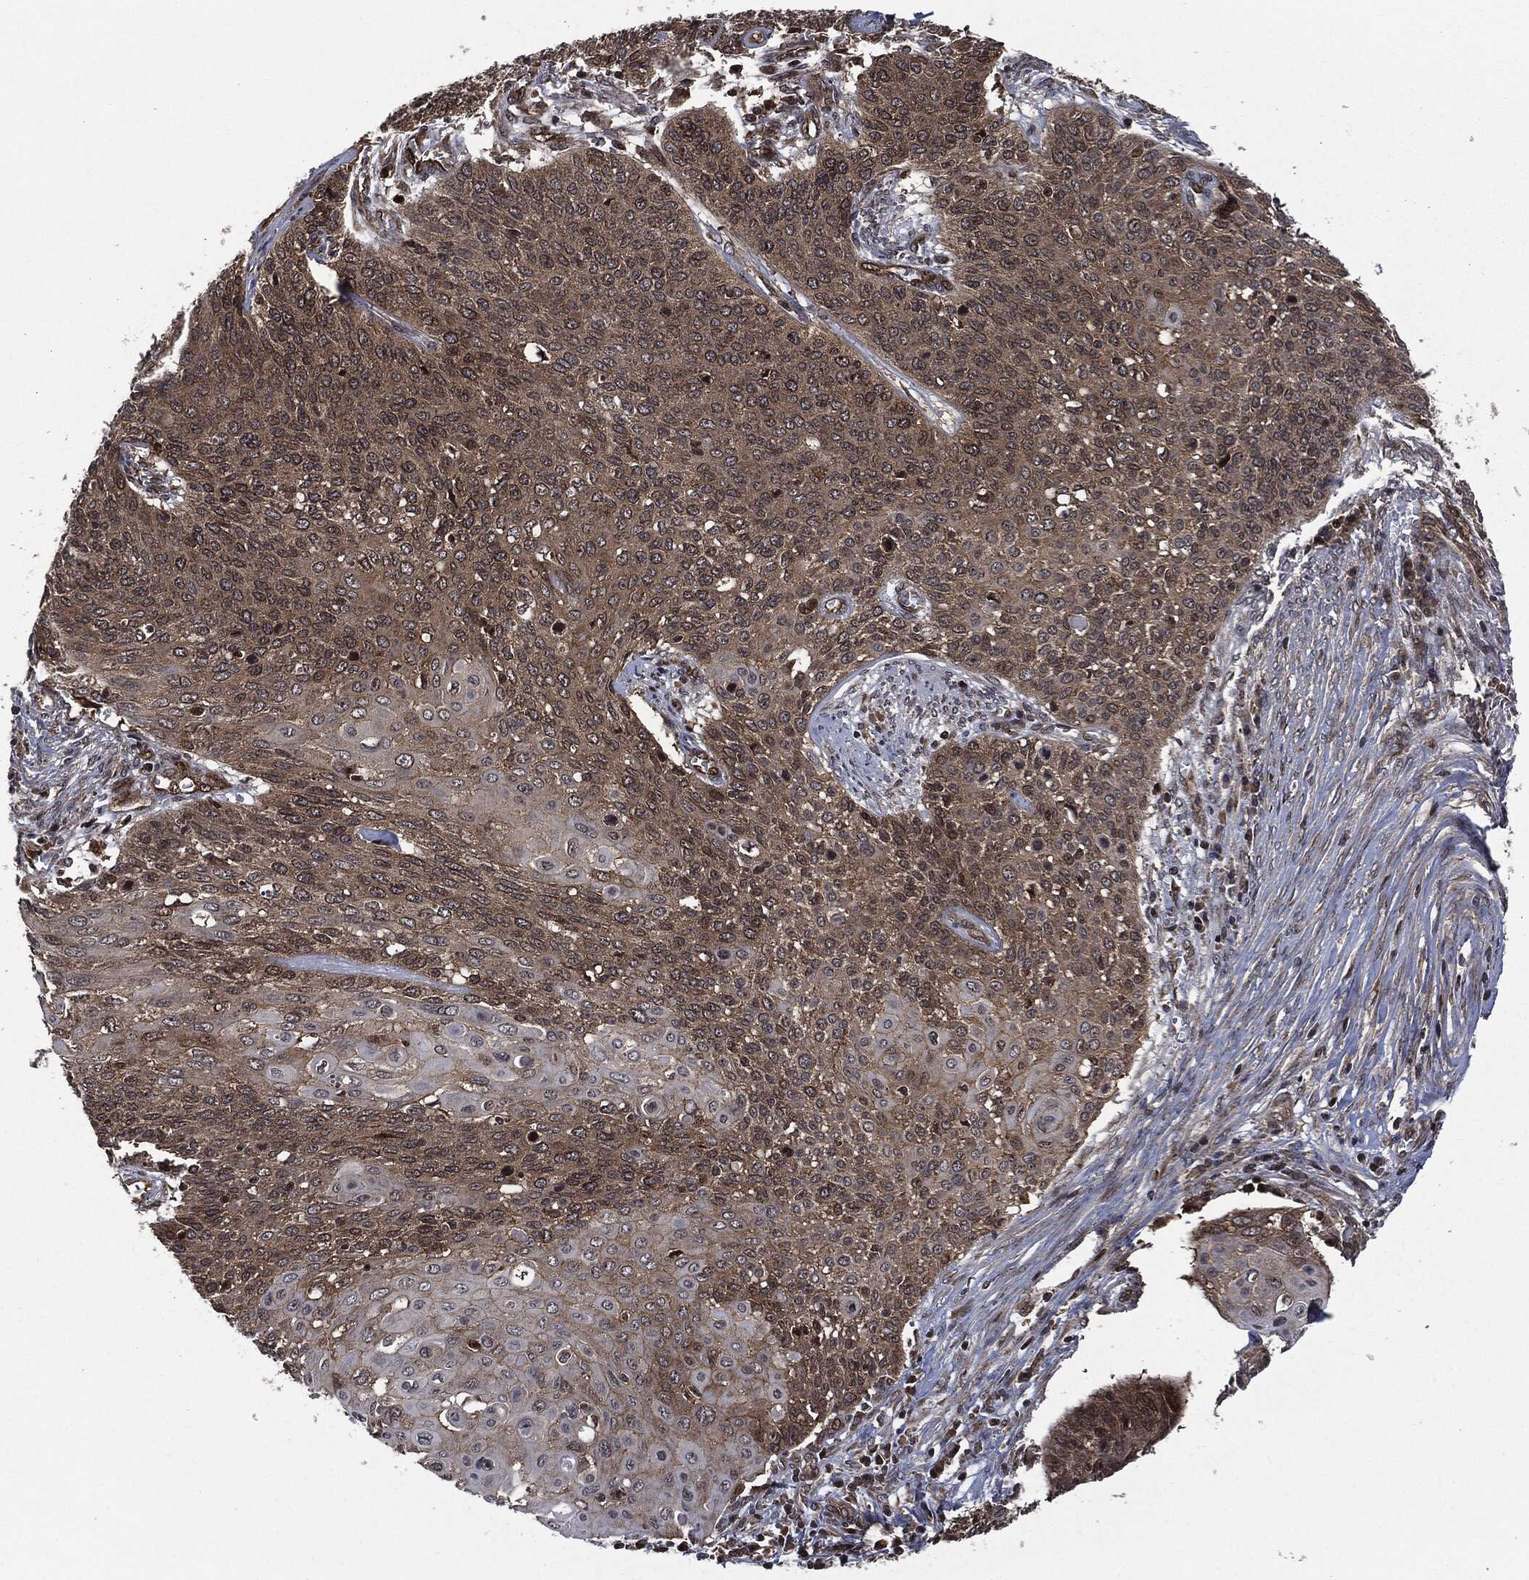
{"staining": {"intensity": "moderate", "quantity": ">75%", "location": "cytoplasmic/membranous"}, "tissue": "cervical cancer", "cell_type": "Tumor cells", "image_type": "cancer", "snomed": [{"axis": "morphology", "description": "Squamous cell carcinoma, NOS"}, {"axis": "topography", "description": "Cervix"}], "caption": "Protein positivity by immunohistochemistry reveals moderate cytoplasmic/membranous positivity in about >75% of tumor cells in cervical cancer.", "gene": "HRAS", "patient": {"sex": "female", "age": 39}}